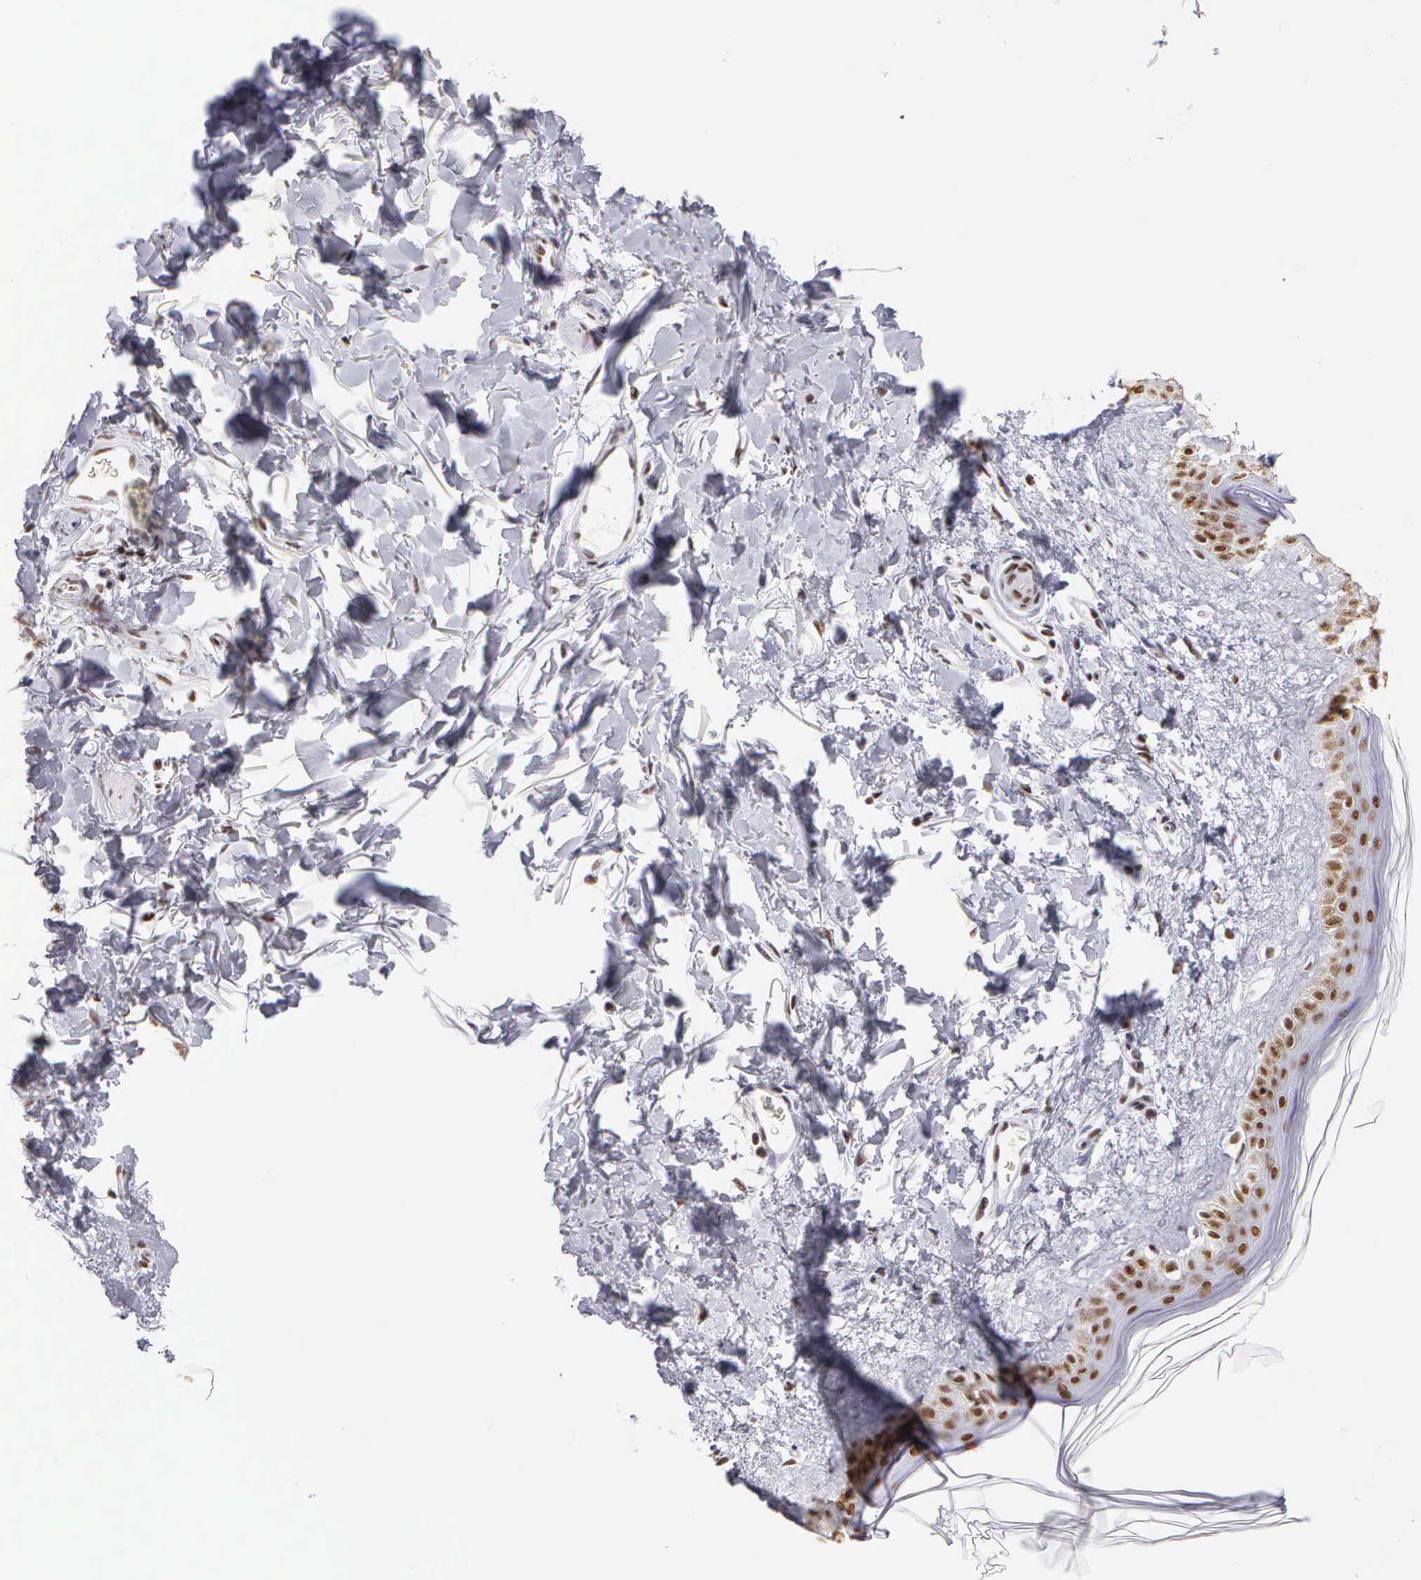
{"staining": {"intensity": "moderate", "quantity": ">75%", "location": "nuclear"}, "tissue": "skin", "cell_type": "Fibroblasts", "image_type": "normal", "snomed": [{"axis": "morphology", "description": "Normal tissue, NOS"}, {"axis": "topography", "description": "Skin"}], "caption": "DAB (3,3'-diaminobenzidine) immunohistochemical staining of unremarkable human skin reveals moderate nuclear protein expression in approximately >75% of fibroblasts. Immunohistochemistry (ihc) stains the protein of interest in brown and the nuclei are stained blue.", "gene": "CSTF2", "patient": {"sex": "female", "age": 56}}